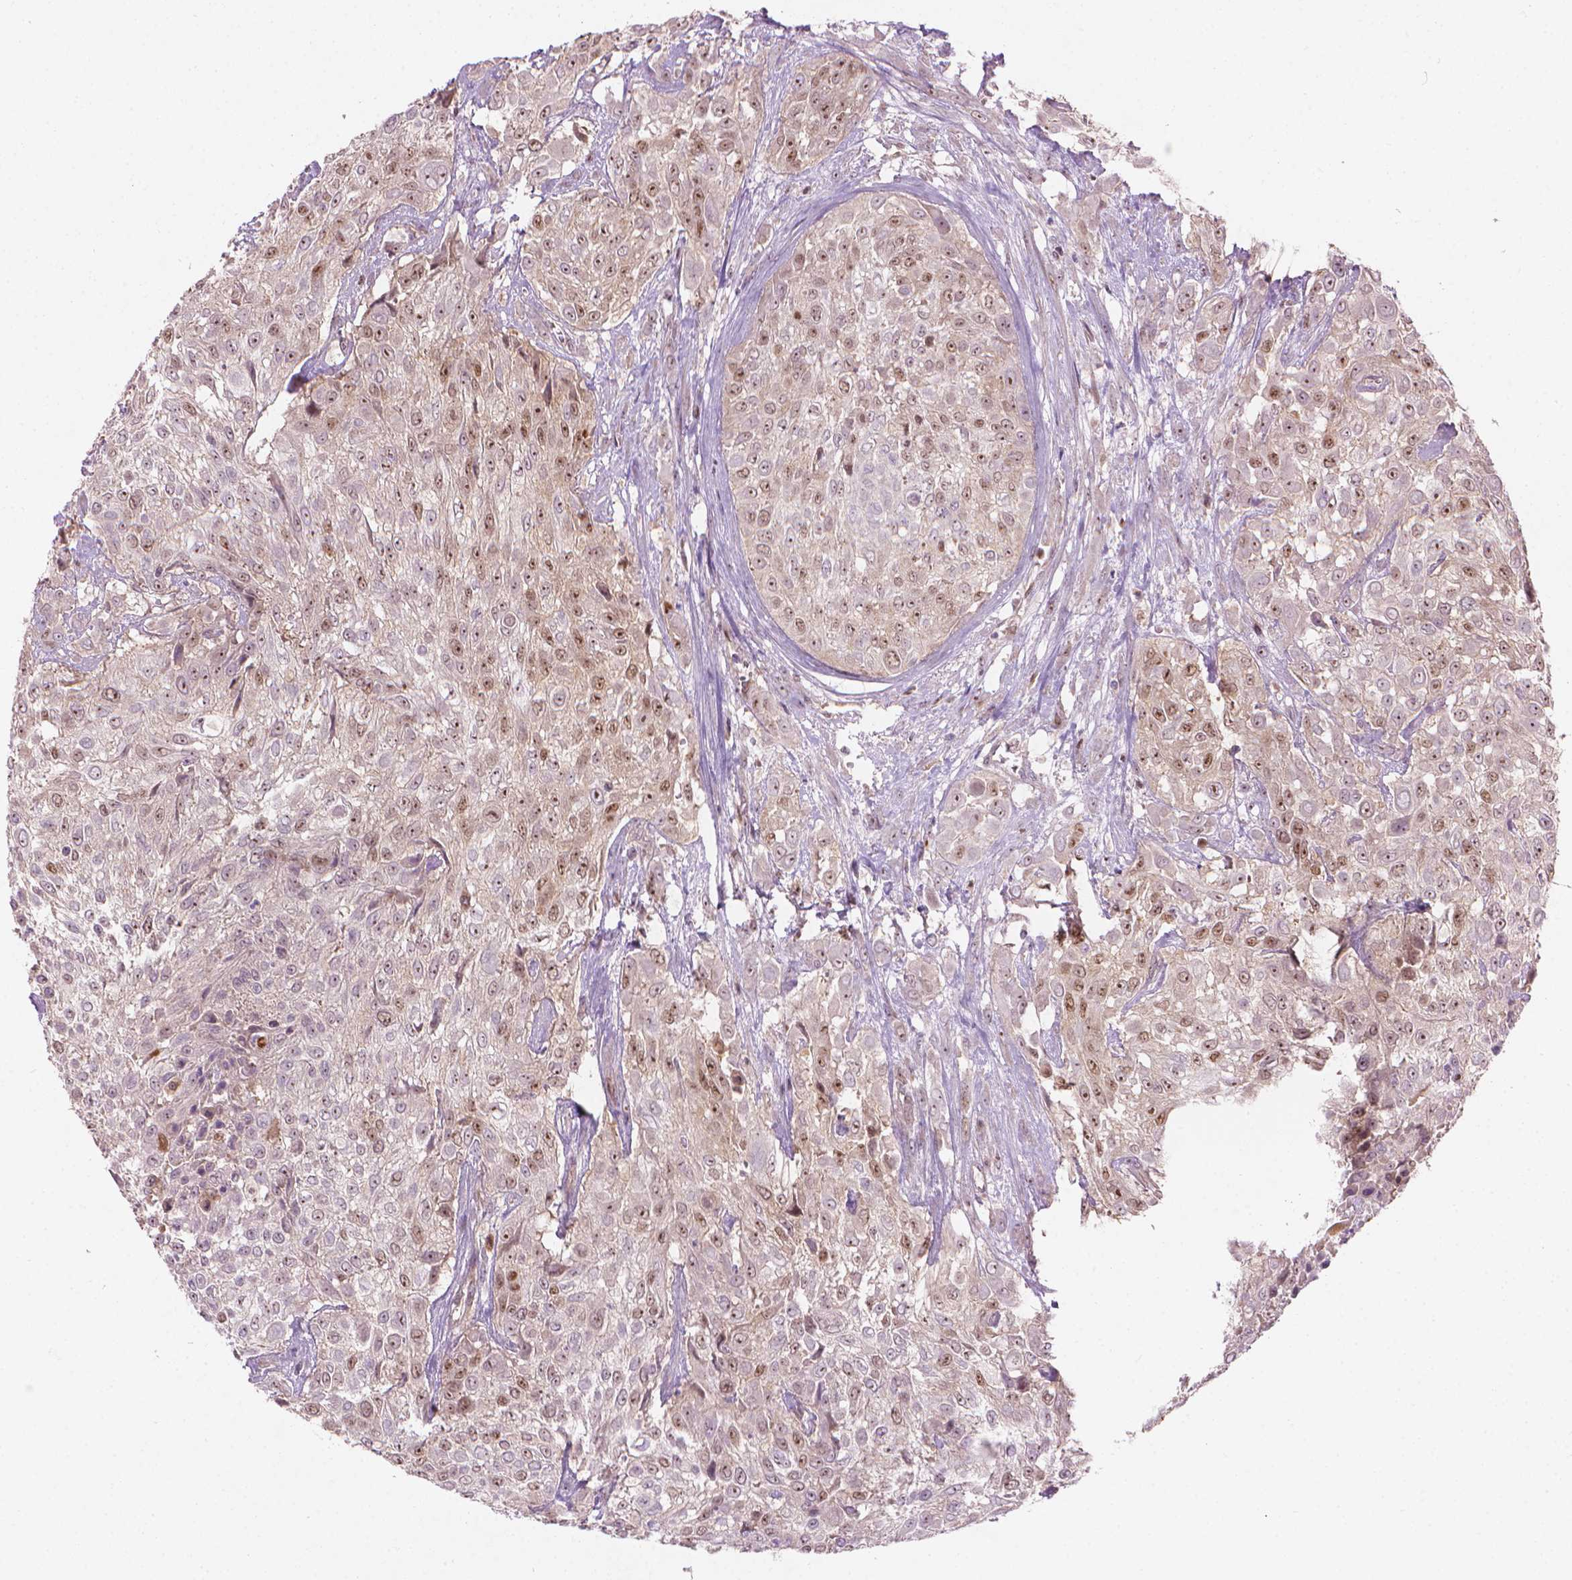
{"staining": {"intensity": "moderate", "quantity": "25%-75%", "location": "nuclear"}, "tissue": "urothelial cancer", "cell_type": "Tumor cells", "image_type": "cancer", "snomed": [{"axis": "morphology", "description": "Urothelial carcinoma, High grade"}, {"axis": "topography", "description": "Urinary bladder"}], "caption": "Tumor cells show medium levels of moderate nuclear expression in approximately 25%-75% of cells in human urothelial cancer. Nuclei are stained in blue.", "gene": "SMC2", "patient": {"sex": "male", "age": 57}}